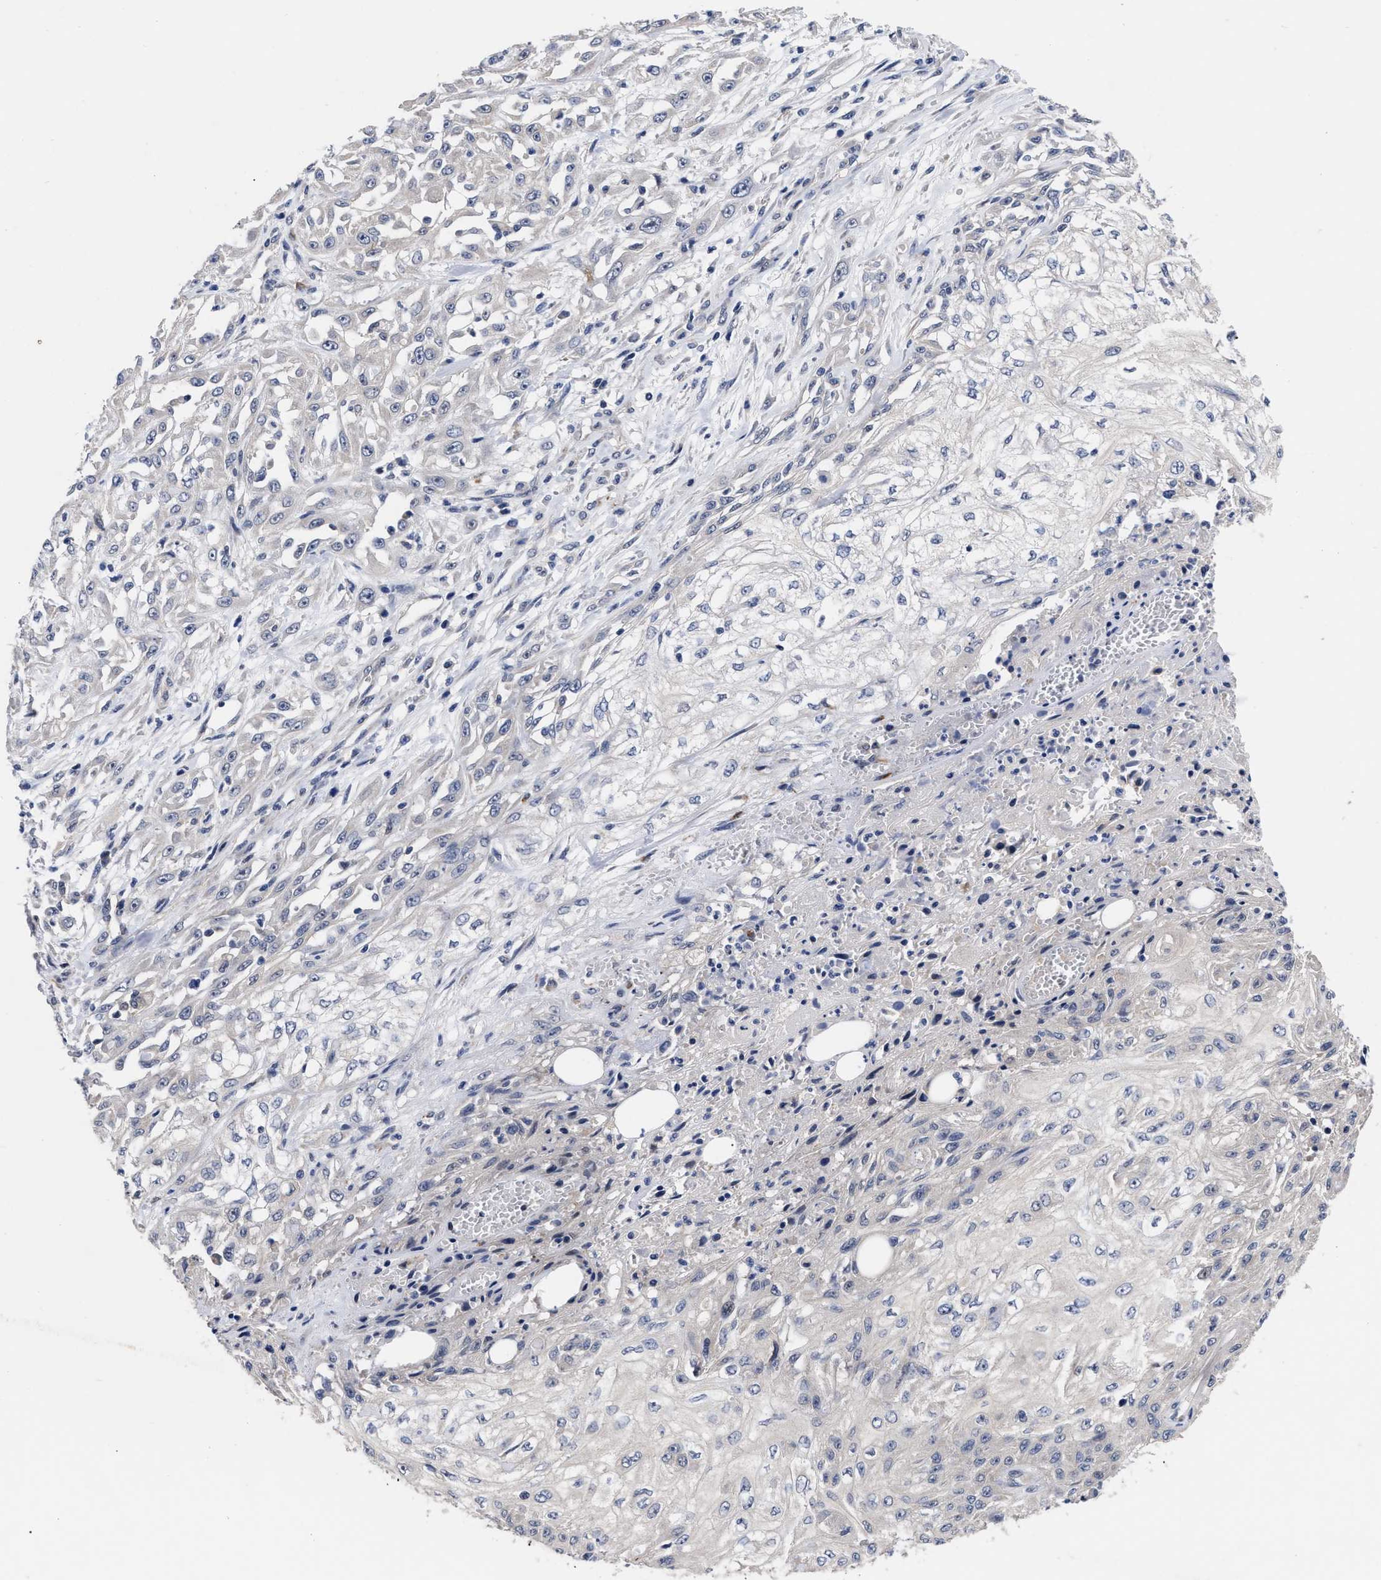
{"staining": {"intensity": "negative", "quantity": "none", "location": "none"}, "tissue": "skin cancer", "cell_type": "Tumor cells", "image_type": "cancer", "snomed": [{"axis": "morphology", "description": "Squamous cell carcinoma, NOS"}, {"axis": "morphology", "description": "Squamous cell carcinoma, metastatic, NOS"}, {"axis": "topography", "description": "Skin"}, {"axis": "topography", "description": "Lymph node"}], "caption": "Photomicrograph shows no significant protein staining in tumor cells of skin metastatic squamous cell carcinoma.", "gene": "CCN5", "patient": {"sex": "male", "age": 75}}